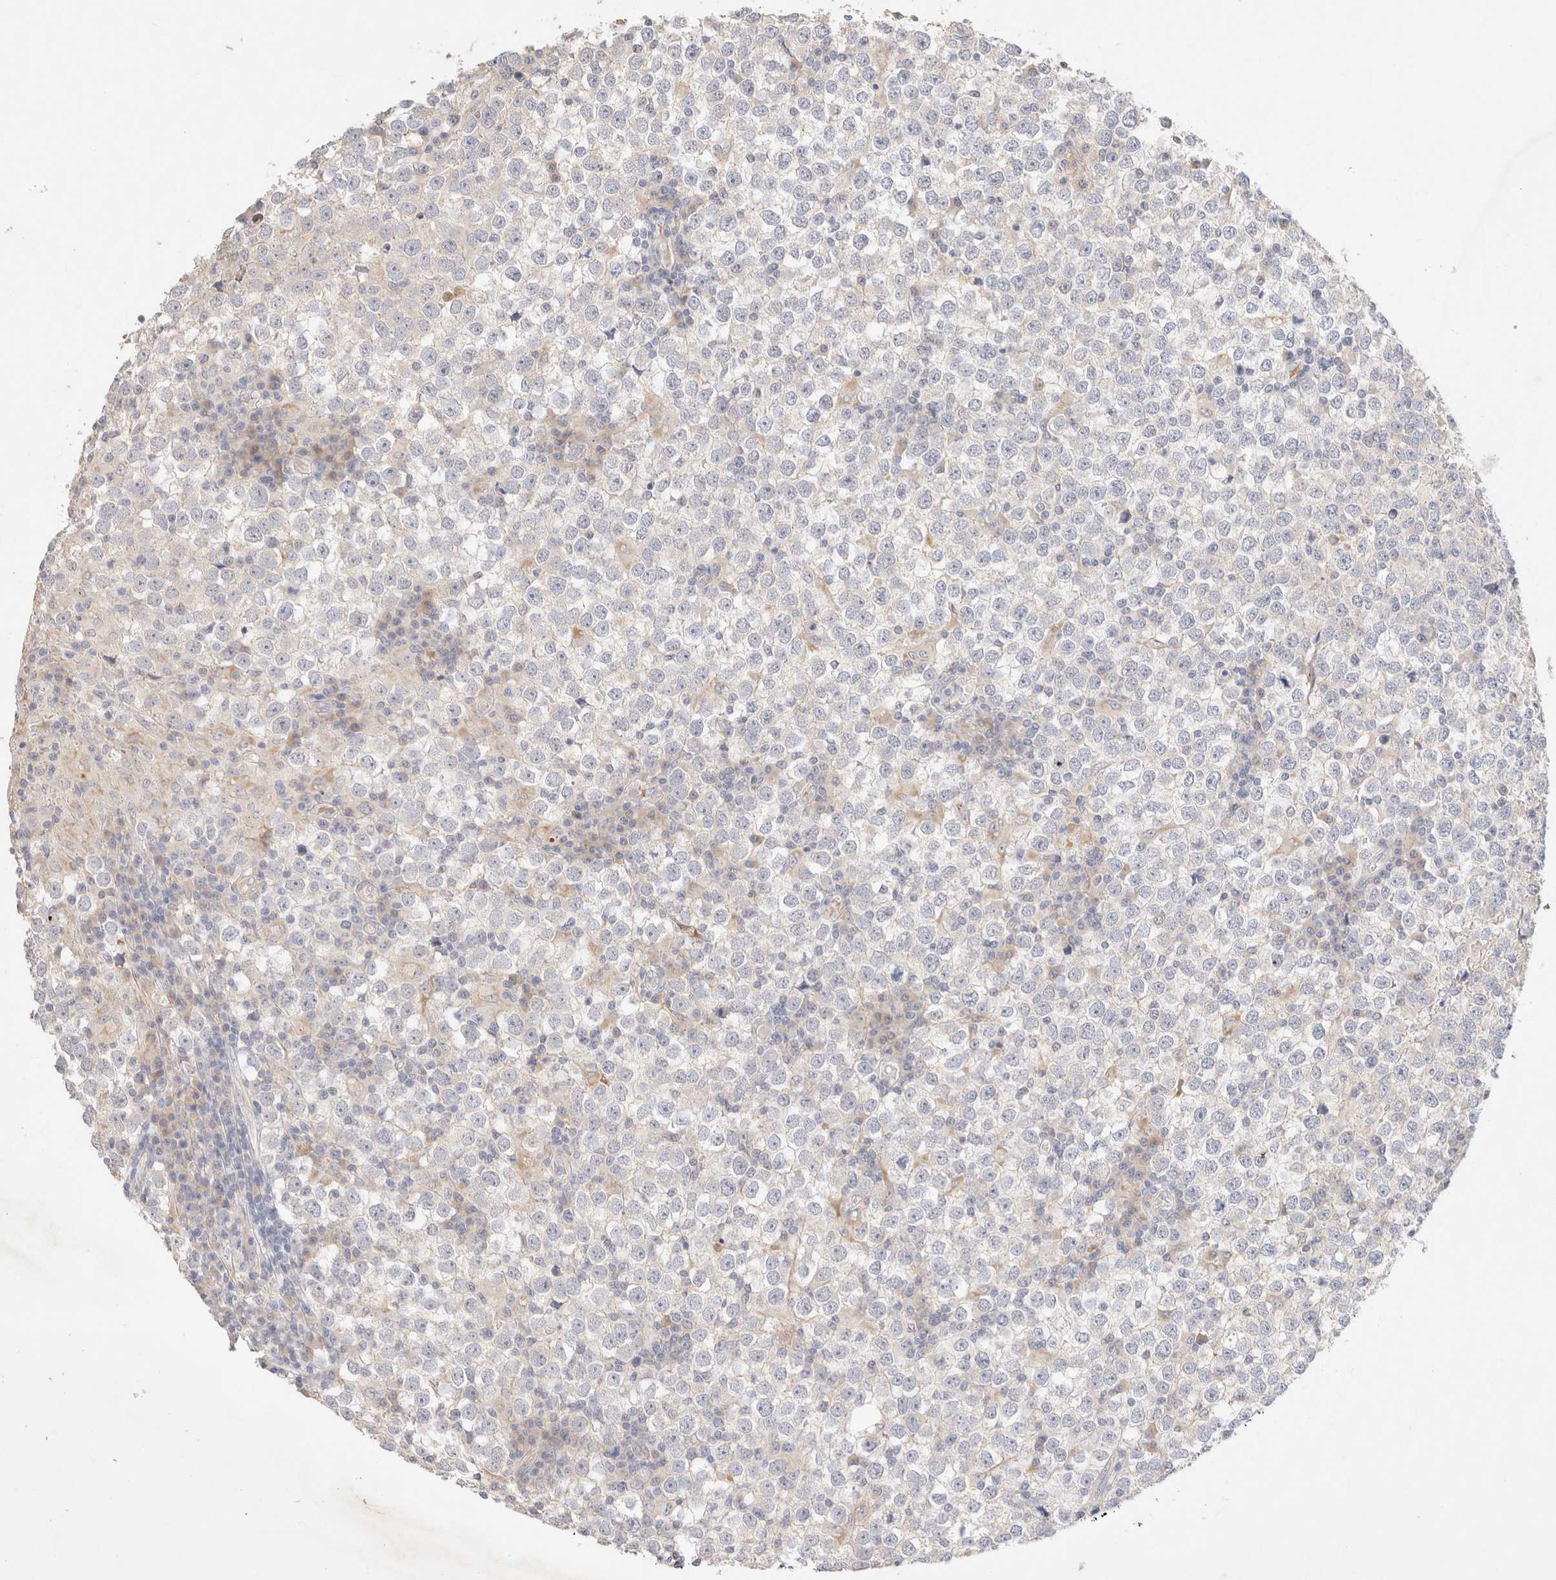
{"staining": {"intensity": "negative", "quantity": "none", "location": "none"}, "tissue": "testis cancer", "cell_type": "Tumor cells", "image_type": "cancer", "snomed": [{"axis": "morphology", "description": "Seminoma, NOS"}, {"axis": "topography", "description": "Testis"}], "caption": "Photomicrograph shows no protein positivity in tumor cells of testis seminoma tissue.", "gene": "SNTB1", "patient": {"sex": "male", "age": 65}}